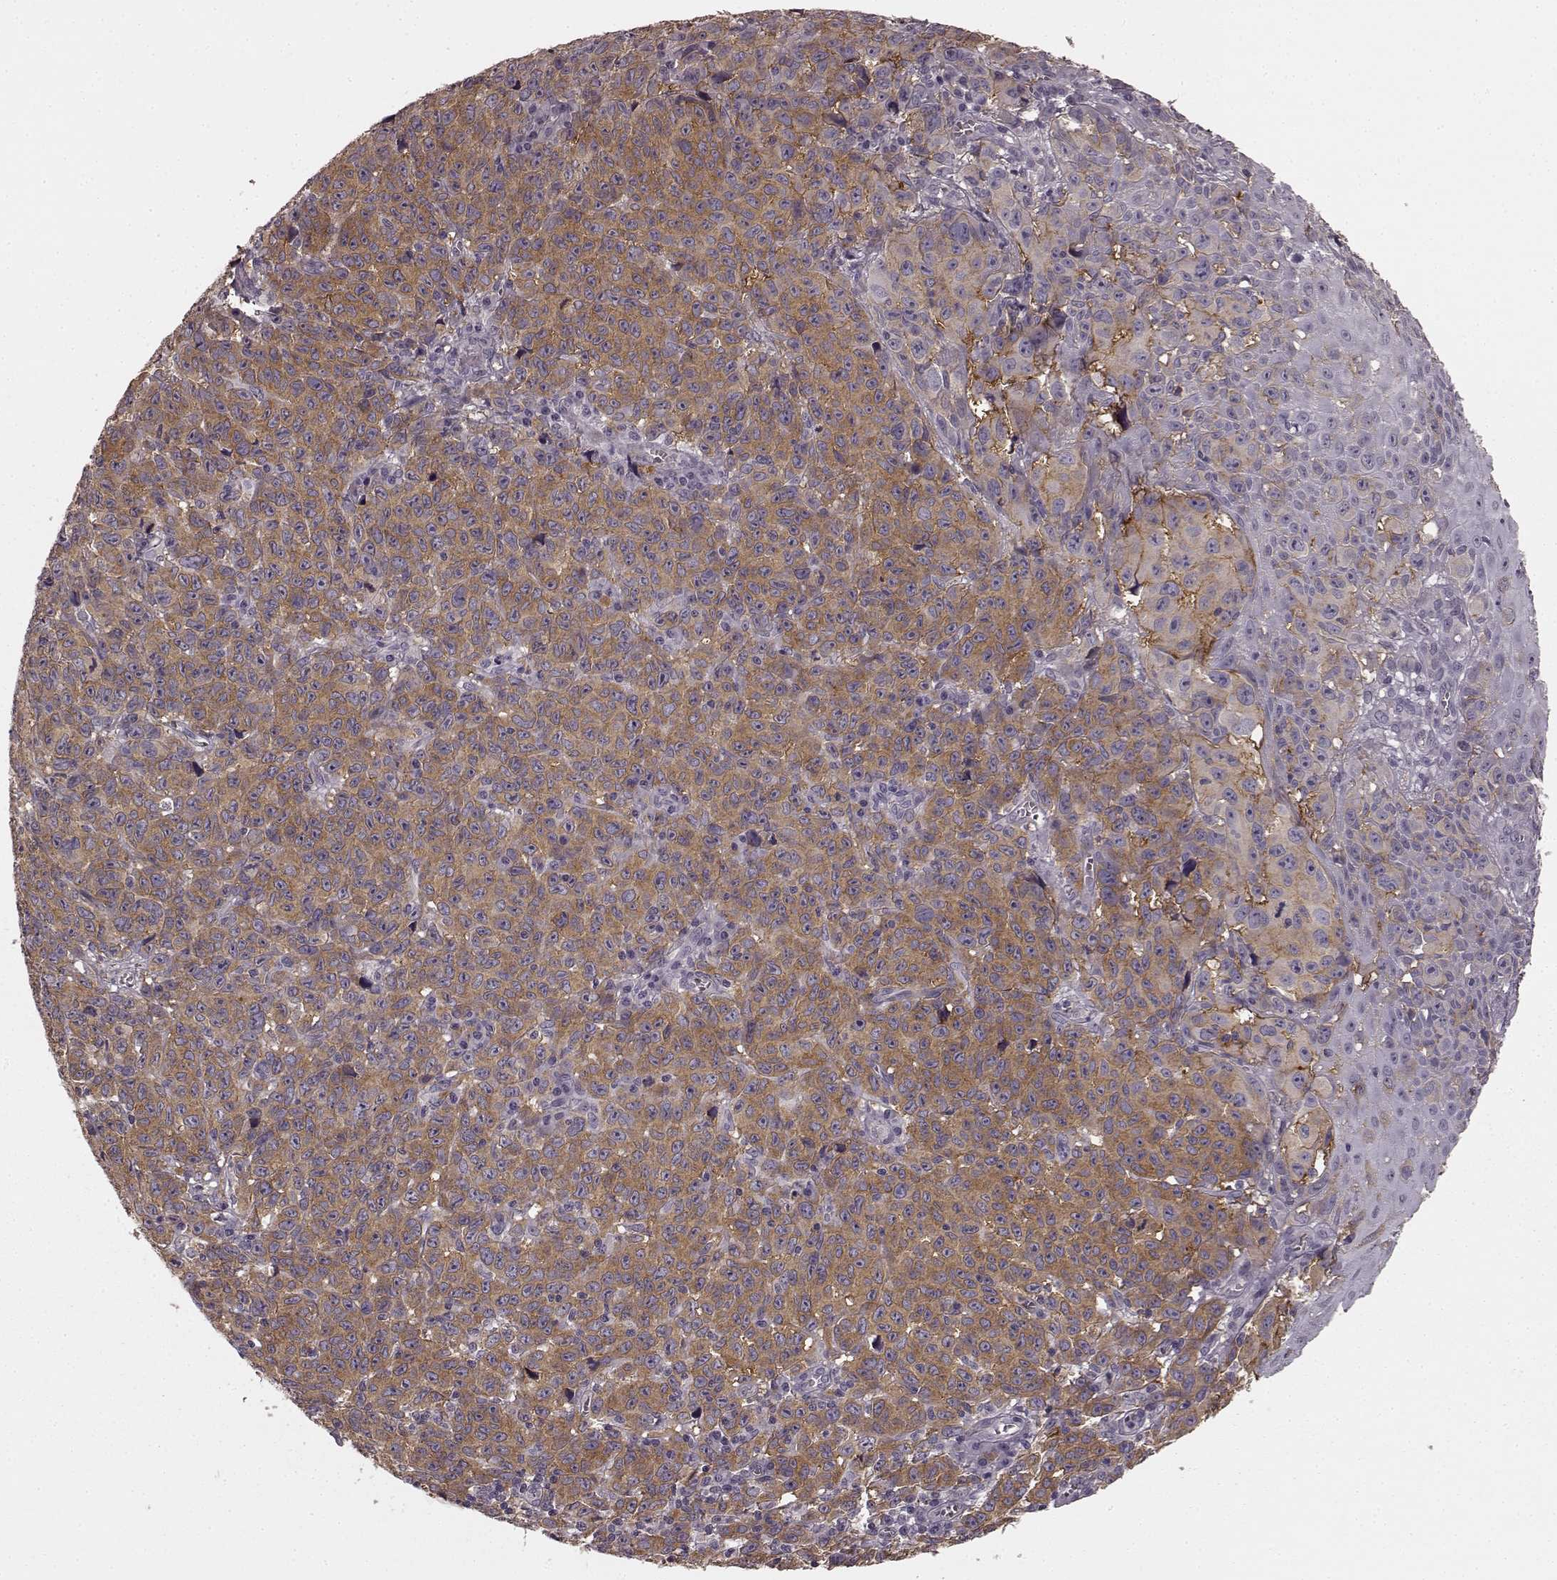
{"staining": {"intensity": "moderate", "quantity": ">75%", "location": "cytoplasmic/membranous"}, "tissue": "melanoma", "cell_type": "Tumor cells", "image_type": "cancer", "snomed": [{"axis": "morphology", "description": "Malignant melanoma, NOS"}, {"axis": "topography", "description": "Vulva, labia, clitoris and Bartholin´s gland, NO"}], "caption": "Immunohistochemical staining of human malignant melanoma shows medium levels of moderate cytoplasmic/membranous protein staining in approximately >75% of tumor cells. The staining was performed using DAB (3,3'-diaminobenzidine) to visualize the protein expression in brown, while the nuclei were stained in blue with hematoxylin (Magnification: 20x).", "gene": "PRKCE", "patient": {"sex": "female", "age": 75}}